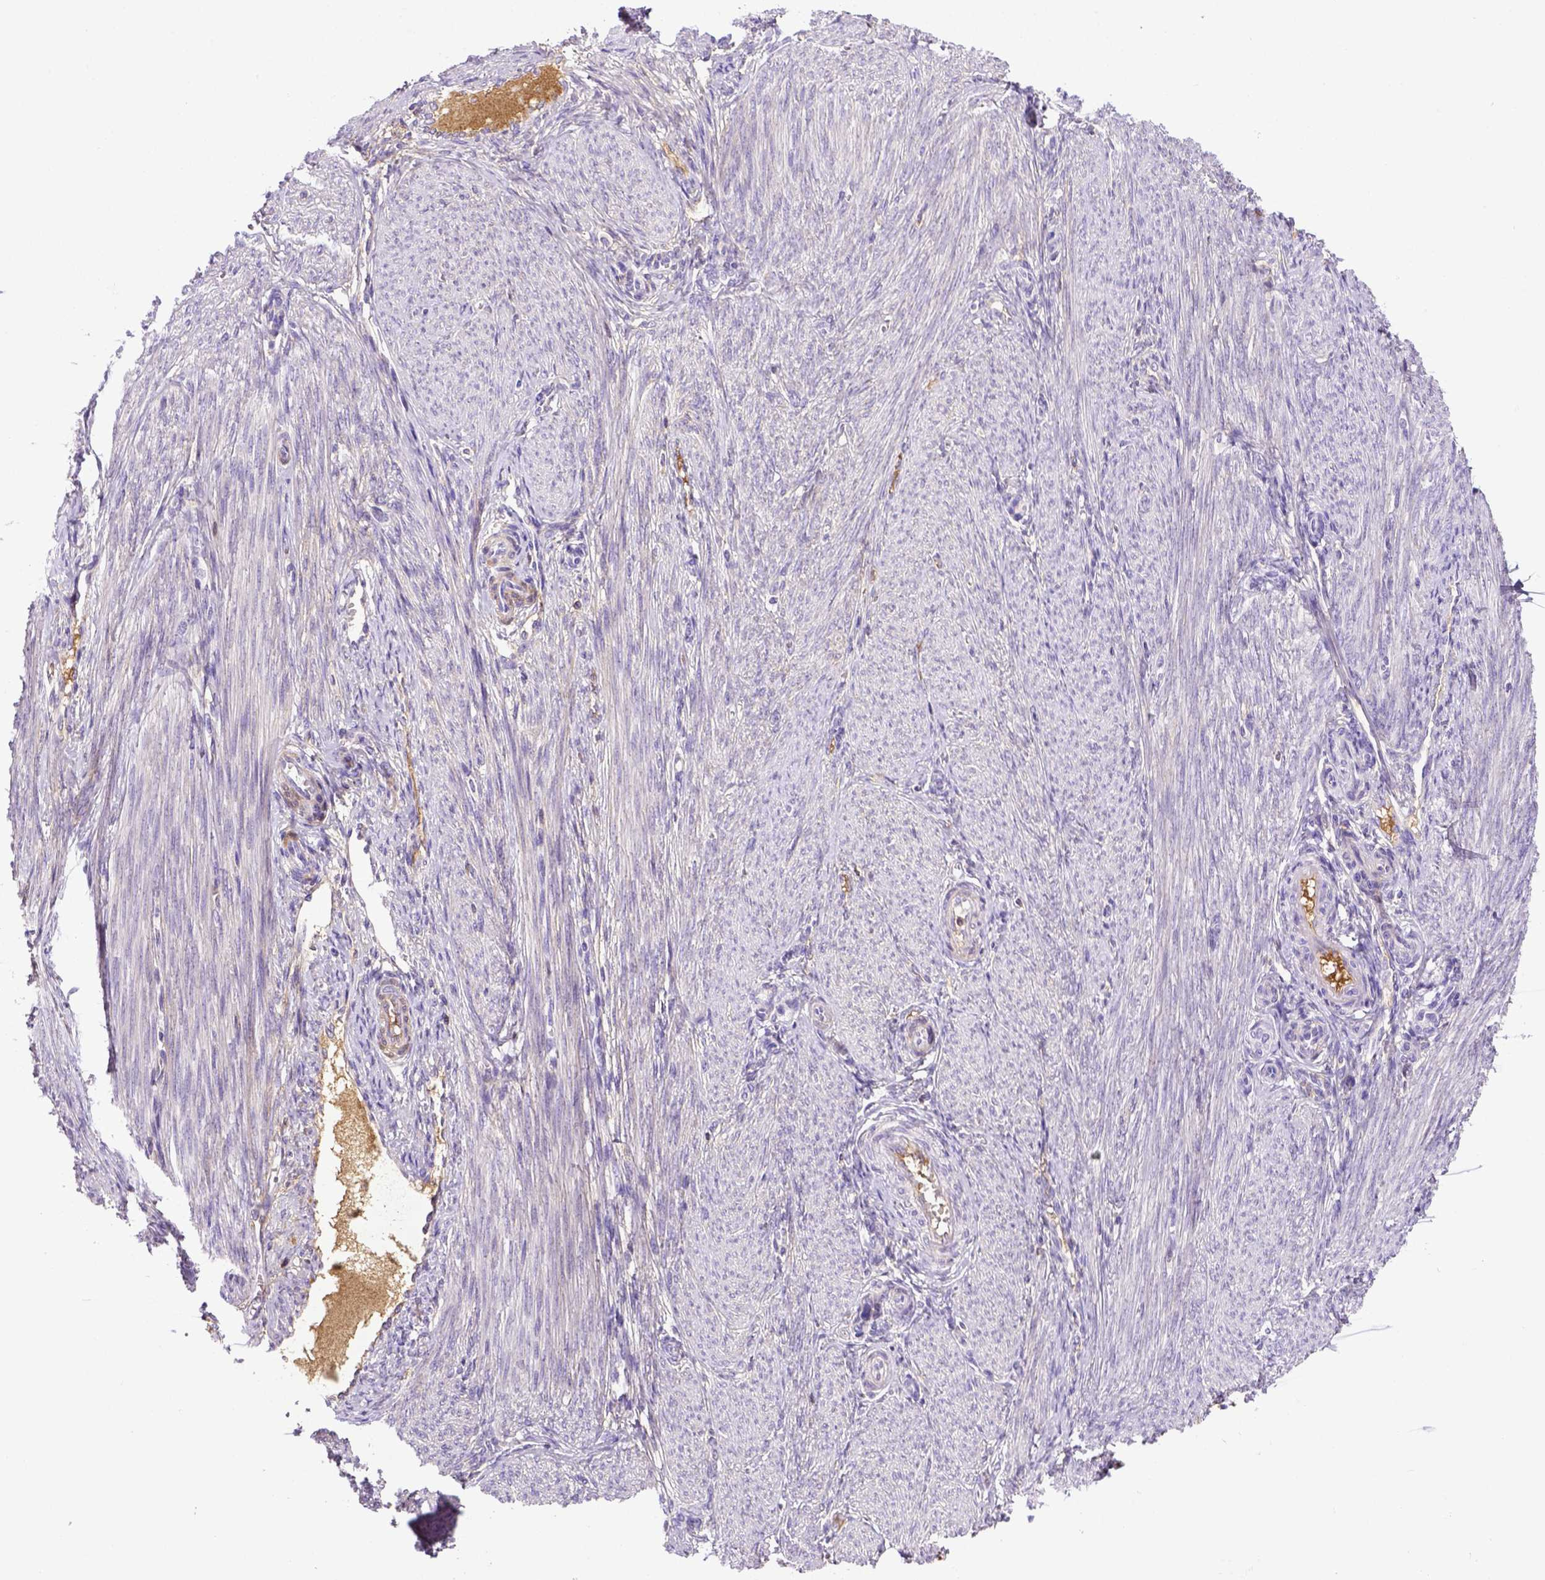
{"staining": {"intensity": "negative", "quantity": "none", "location": "none"}, "tissue": "endometrium", "cell_type": "Cells in endometrial stroma", "image_type": "normal", "snomed": [{"axis": "morphology", "description": "Normal tissue, NOS"}, {"axis": "topography", "description": "Endometrium"}], "caption": "IHC of unremarkable endometrium reveals no positivity in cells in endometrial stroma.", "gene": "ITIH4", "patient": {"sex": "female", "age": 39}}